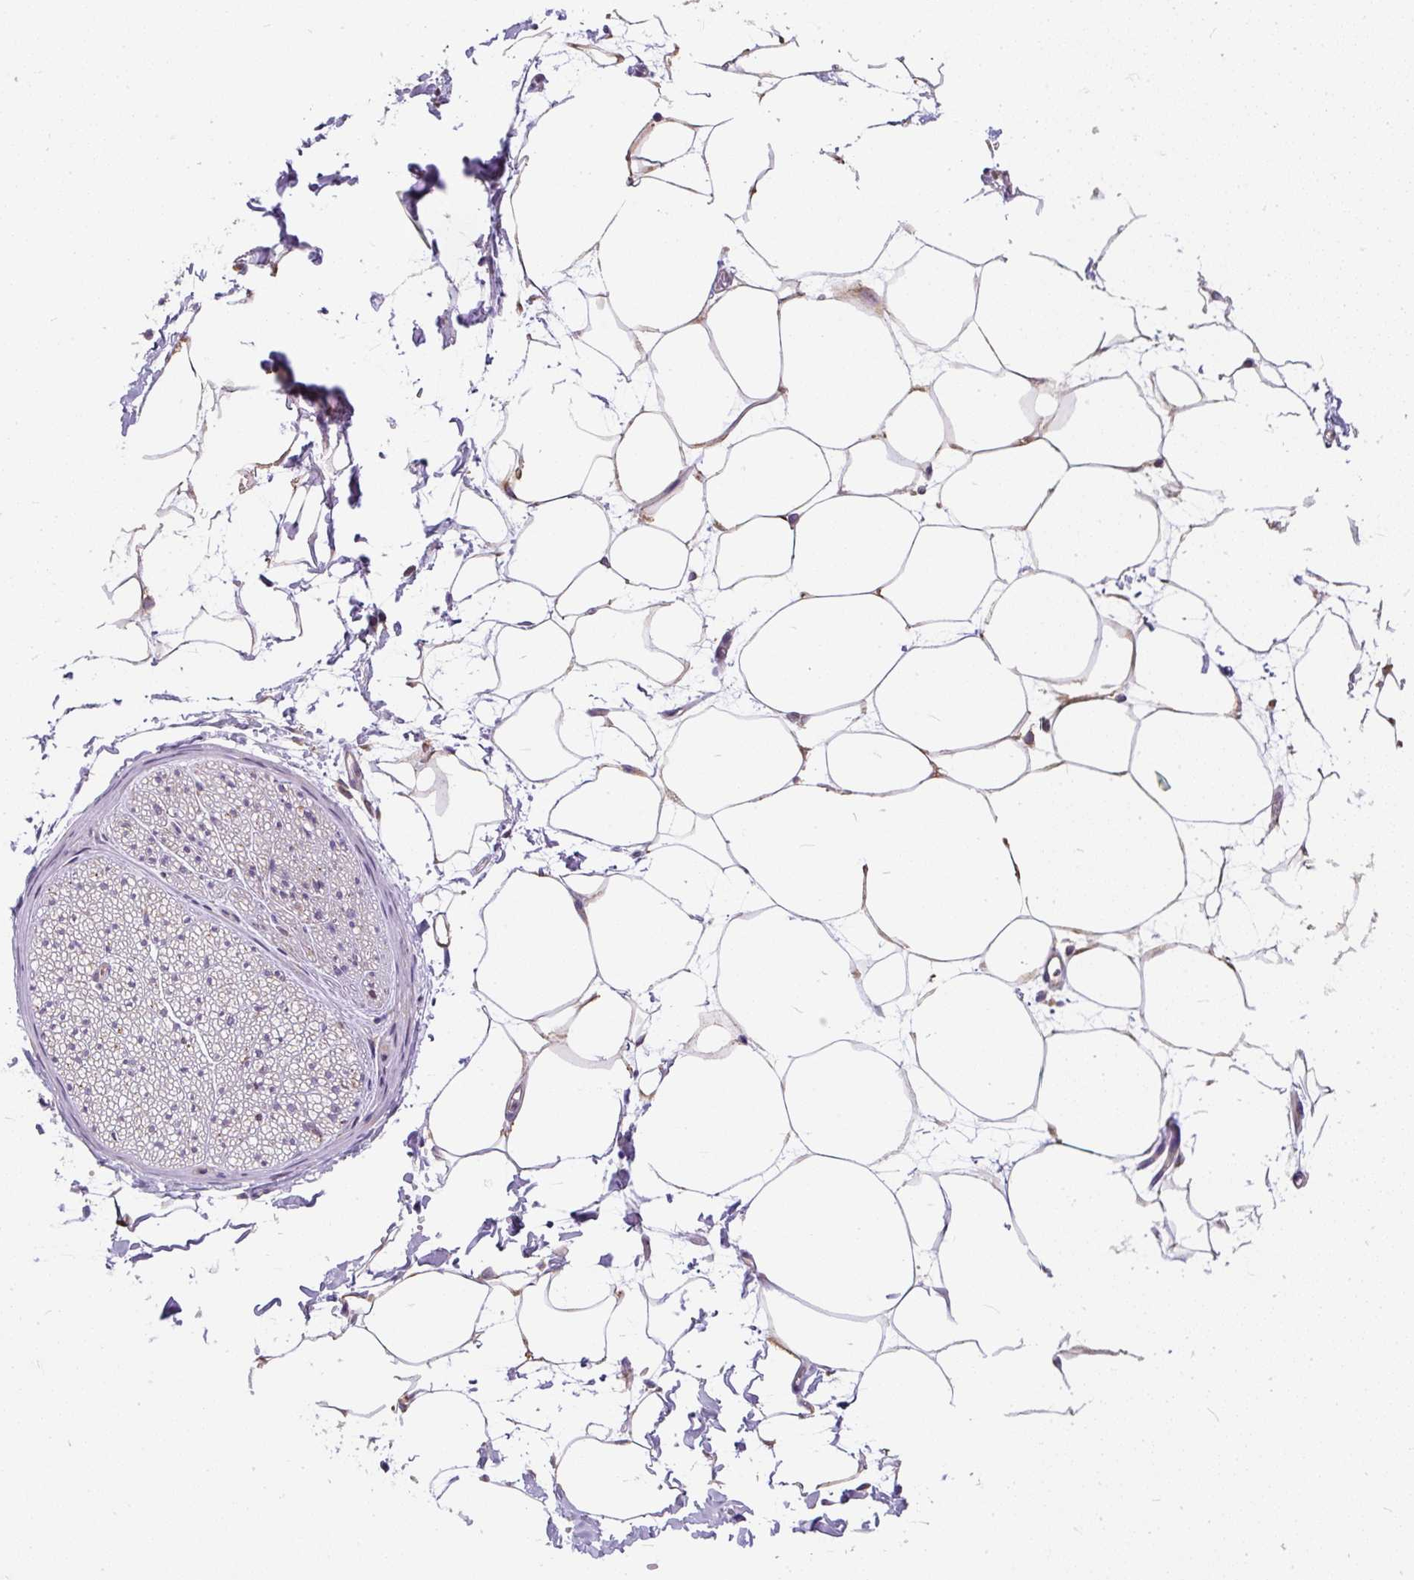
{"staining": {"intensity": "weak", "quantity": "25%-75%", "location": "cytoplasmic/membranous"}, "tissue": "adipose tissue", "cell_type": "Adipocytes", "image_type": "normal", "snomed": [{"axis": "morphology", "description": "Normal tissue, NOS"}, {"axis": "topography", "description": "Adipose tissue"}, {"axis": "topography", "description": "Vascular tissue"}, {"axis": "topography", "description": "Rectum"}, {"axis": "topography", "description": "Peripheral nerve tissue"}], "caption": "Immunohistochemical staining of unremarkable adipose tissue displays low levels of weak cytoplasmic/membranous staining in about 25%-75% of adipocytes.", "gene": "CYP20A1", "patient": {"sex": "female", "age": 69}}